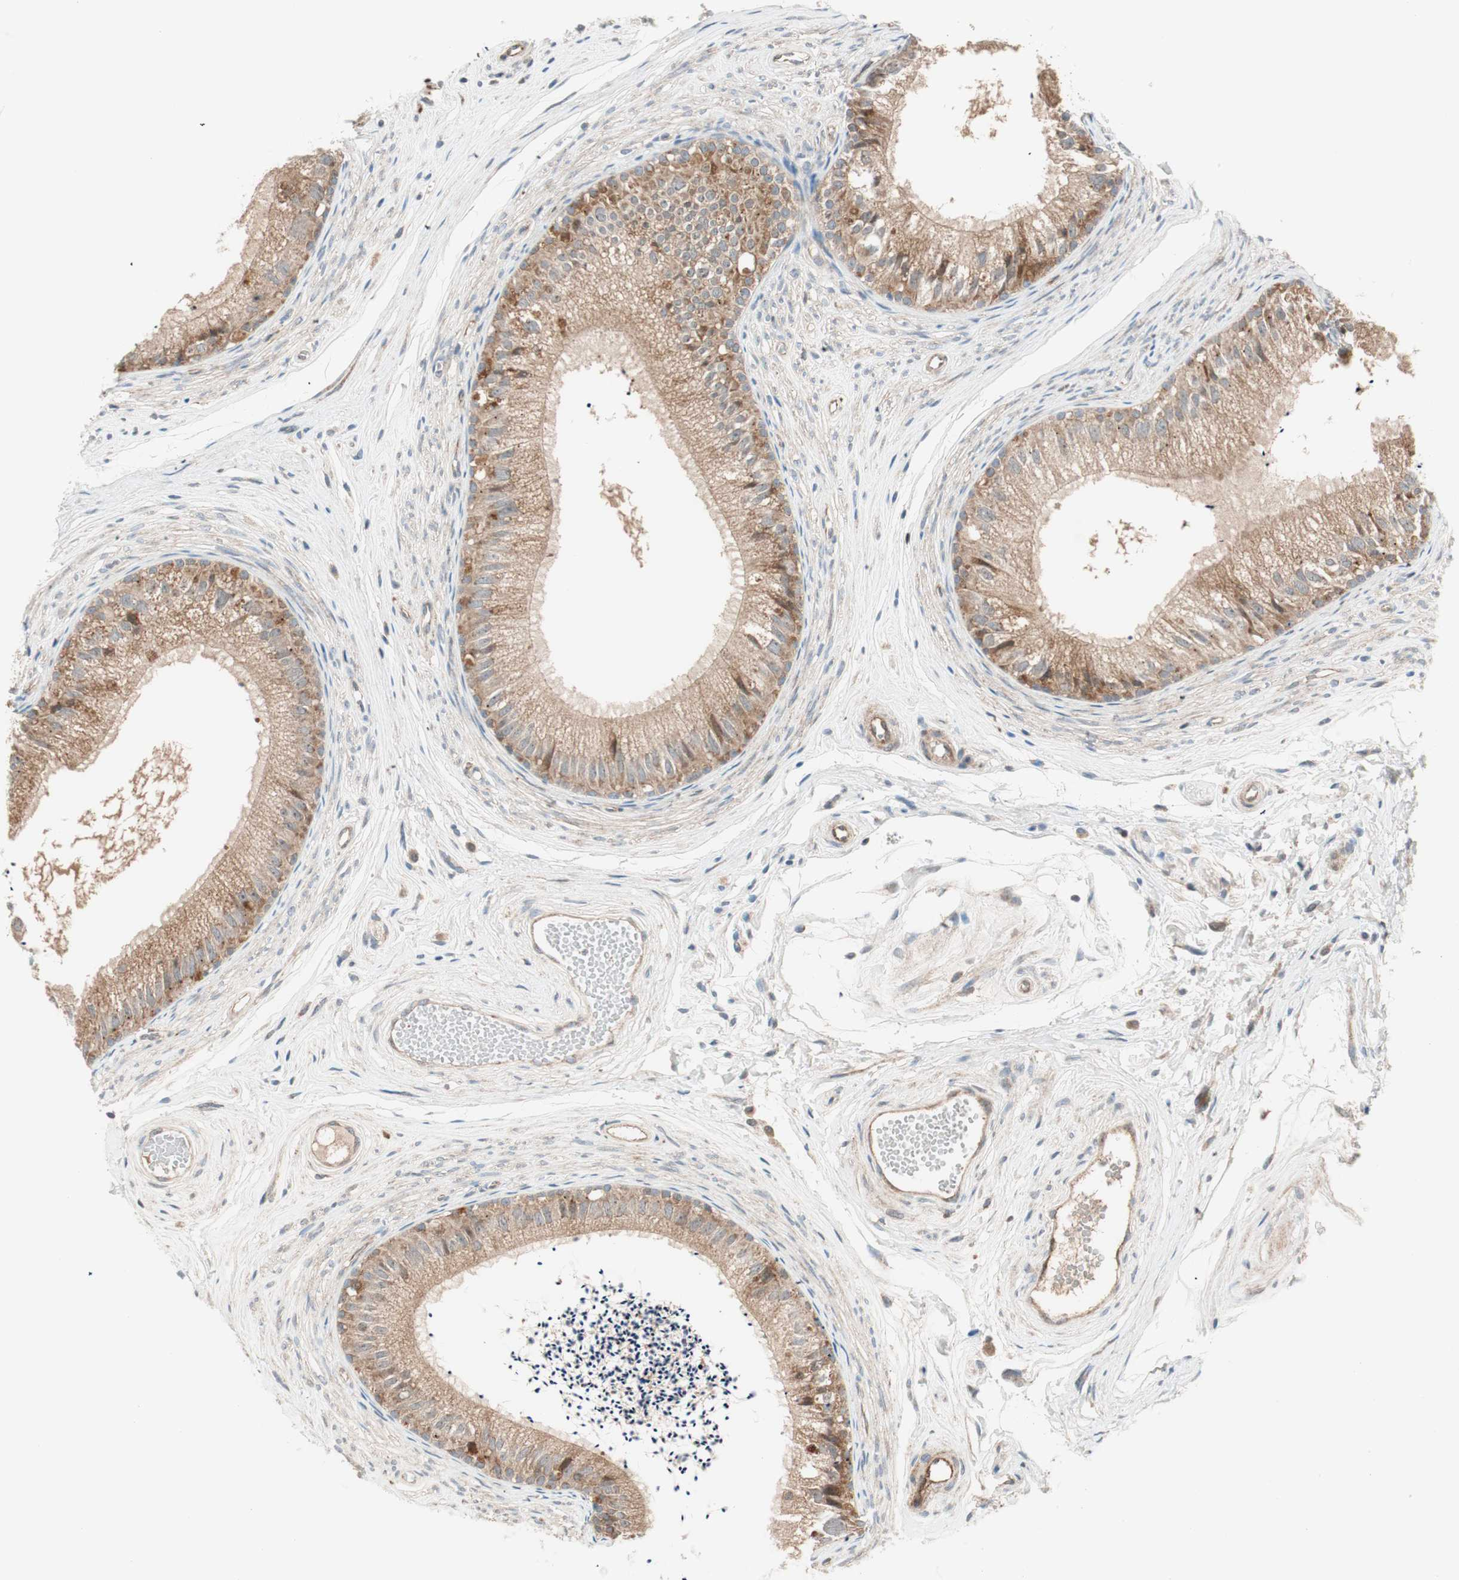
{"staining": {"intensity": "strong", "quantity": ">75%", "location": "cytoplasmic/membranous"}, "tissue": "epididymis", "cell_type": "Glandular cells", "image_type": "normal", "snomed": [{"axis": "morphology", "description": "Normal tissue, NOS"}, {"axis": "topography", "description": "Epididymis"}], "caption": "Immunohistochemistry (IHC) micrograph of normal human epididymis stained for a protein (brown), which reveals high levels of strong cytoplasmic/membranous positivity in approximately >75% of glandular cells.", "gene": "ABI1", "patient": {"sex": "male", "age": 56}}